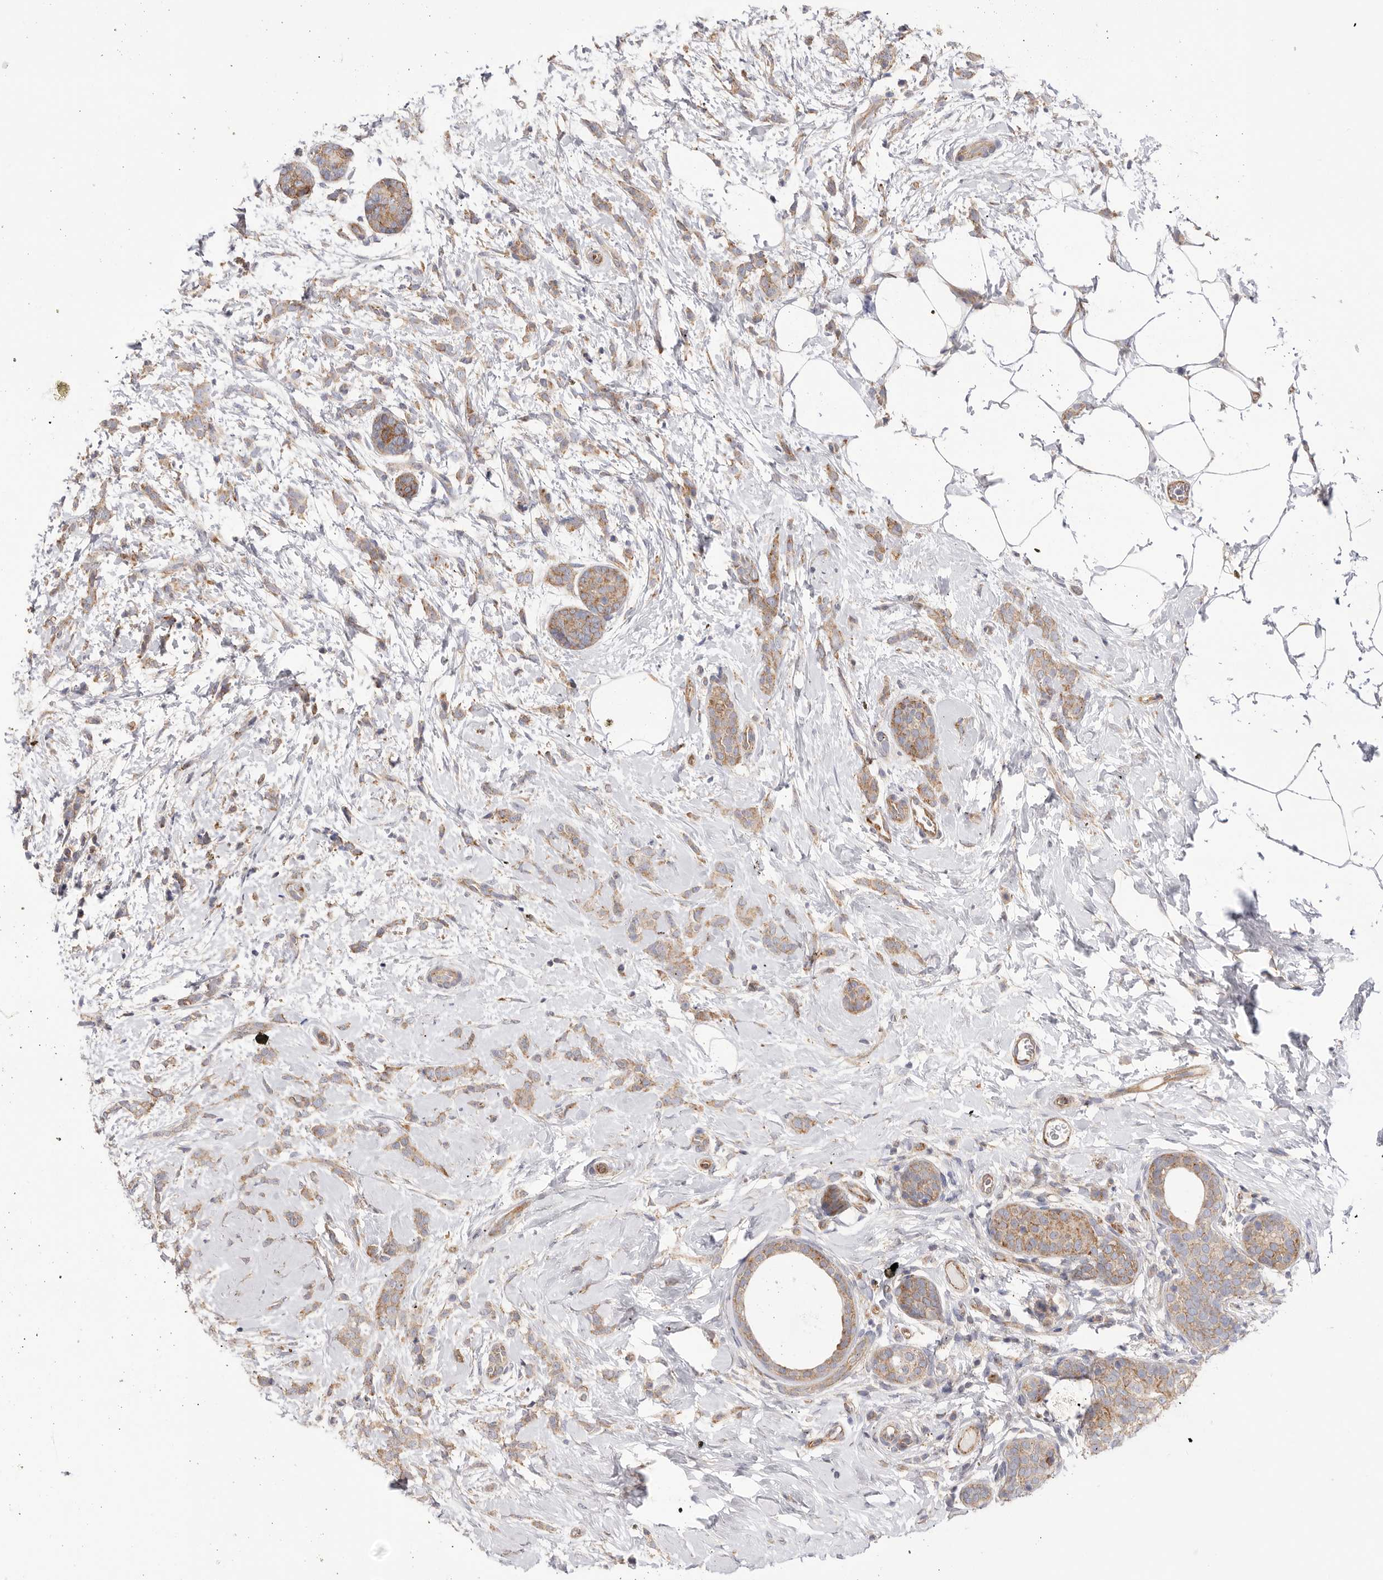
{"staining": {"intensity": "moderate", "quantity": ">75%", "location": "cytoplasmic/membranous"}, "tissue": "breast cancer", "cell_type": "Tumor cells", "image_type": "cancer", "snomed": [{"axis": "morphology", "description": "Lobular carcinoma, in situ"}, {"axis": "morphology", "description": "Lobular carcinoma"}, {"axis": "topography", "description": "Breast"}], "caption": "Lobular carcinoma in situ (breast) stained for a protein (brown) demonstrates moderate cytoplasmic/membranous positive staining in about >75% of tumor cells.", "gene": "SERBP1", "patient": {"sex": "female", "age": 41}}